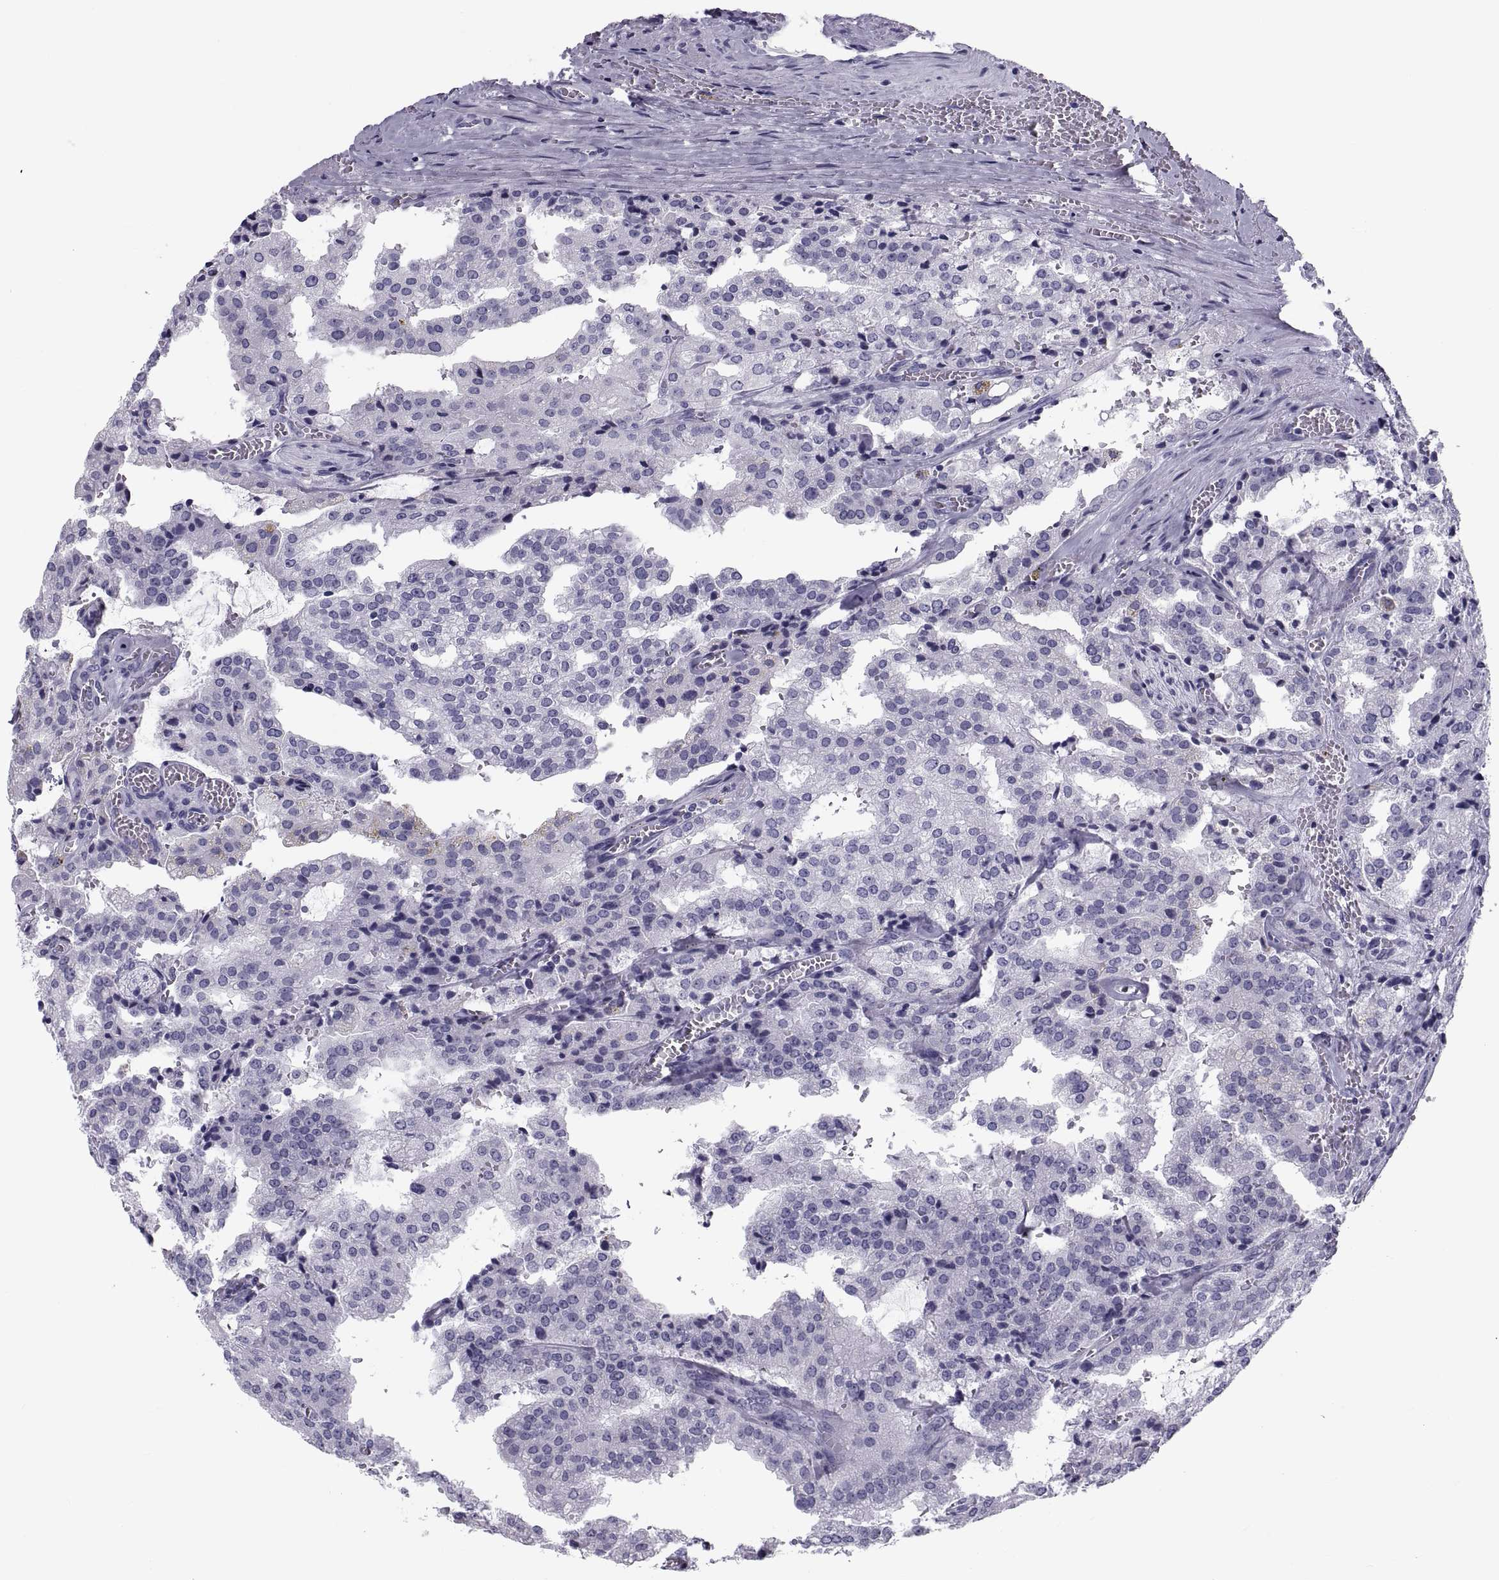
{"staining": {"intensity": "negative", "quantity": "none", "location": "none"}, "tissue": "prostate cancer", "cell_type": "Tumor cells", "image_type": "cancer", "snomed": [{"axis": "morphology", "description": "Adenocarcinoma, High grade"}, {"axis": "topography", "description": "Prostate"}], "caption": "Human adenocarcinoma (high-grade) (prostate) stained for a protein using immunohistochemistry (IHC) shows no staining in tumor cells.", "gene": "CRISP1", "patient": {"sex": "male", "age": 68}}